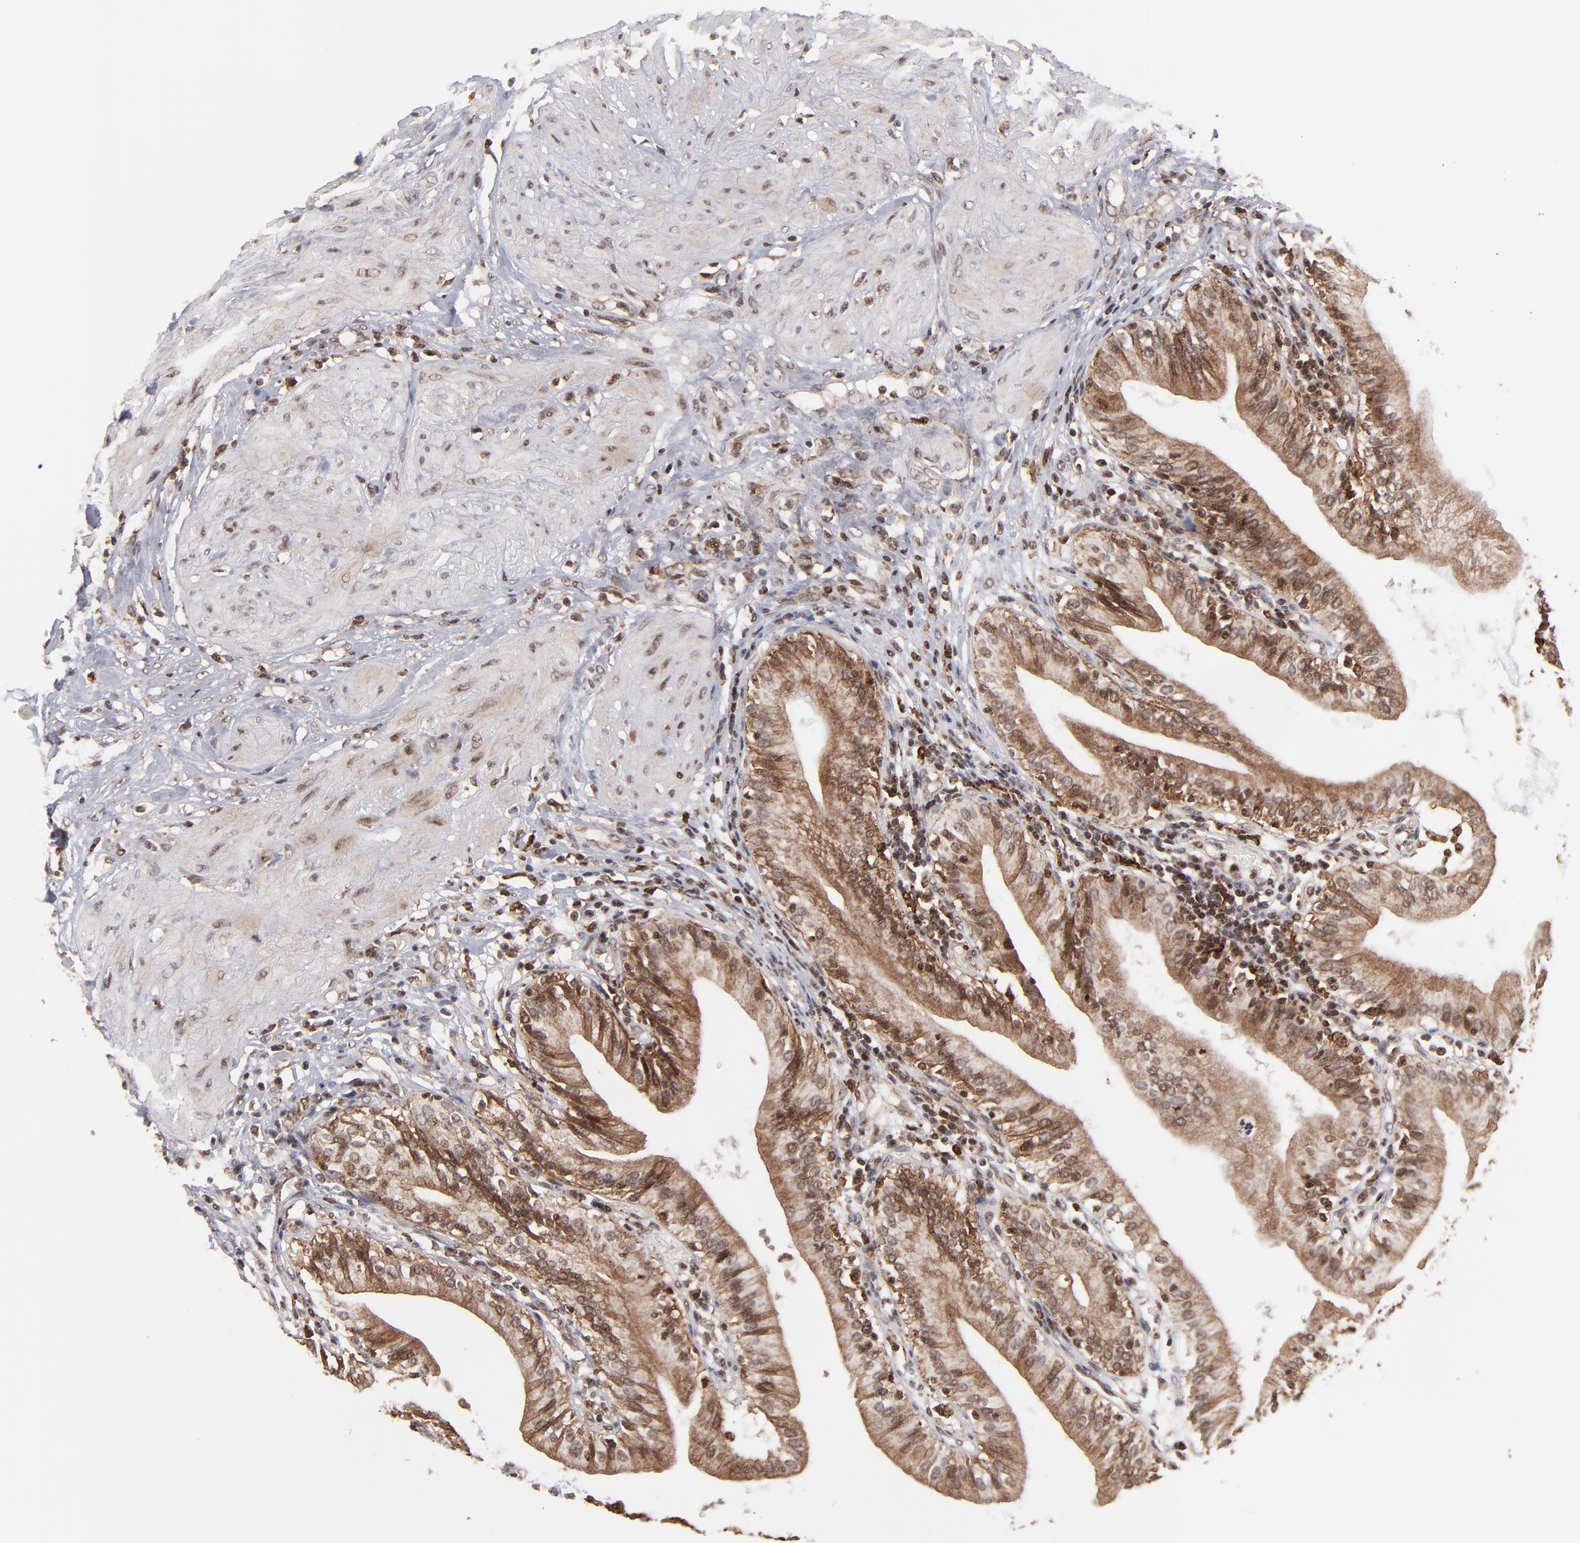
{"staining": {"intensity": "strong", "quantity": ">75%", "location": "cytoplasmic/membranous,nuclear"}, "tissue": "gallbladder", "cell_type": "Glandular cells", "image_type": "normal", "snomed": [{"axis": "morphology", "description": "Normal tissue, NOS"}, {"axis": "topography", "description": "Gallbladder"}], "caption": "Protein staining reveals strong cytoplasmic/membranous,nuclear expression in about >75% of glandular cells in normal gallbladder.", "gene": "RGS6", "patient": {"sex": "male", "age": 58}}